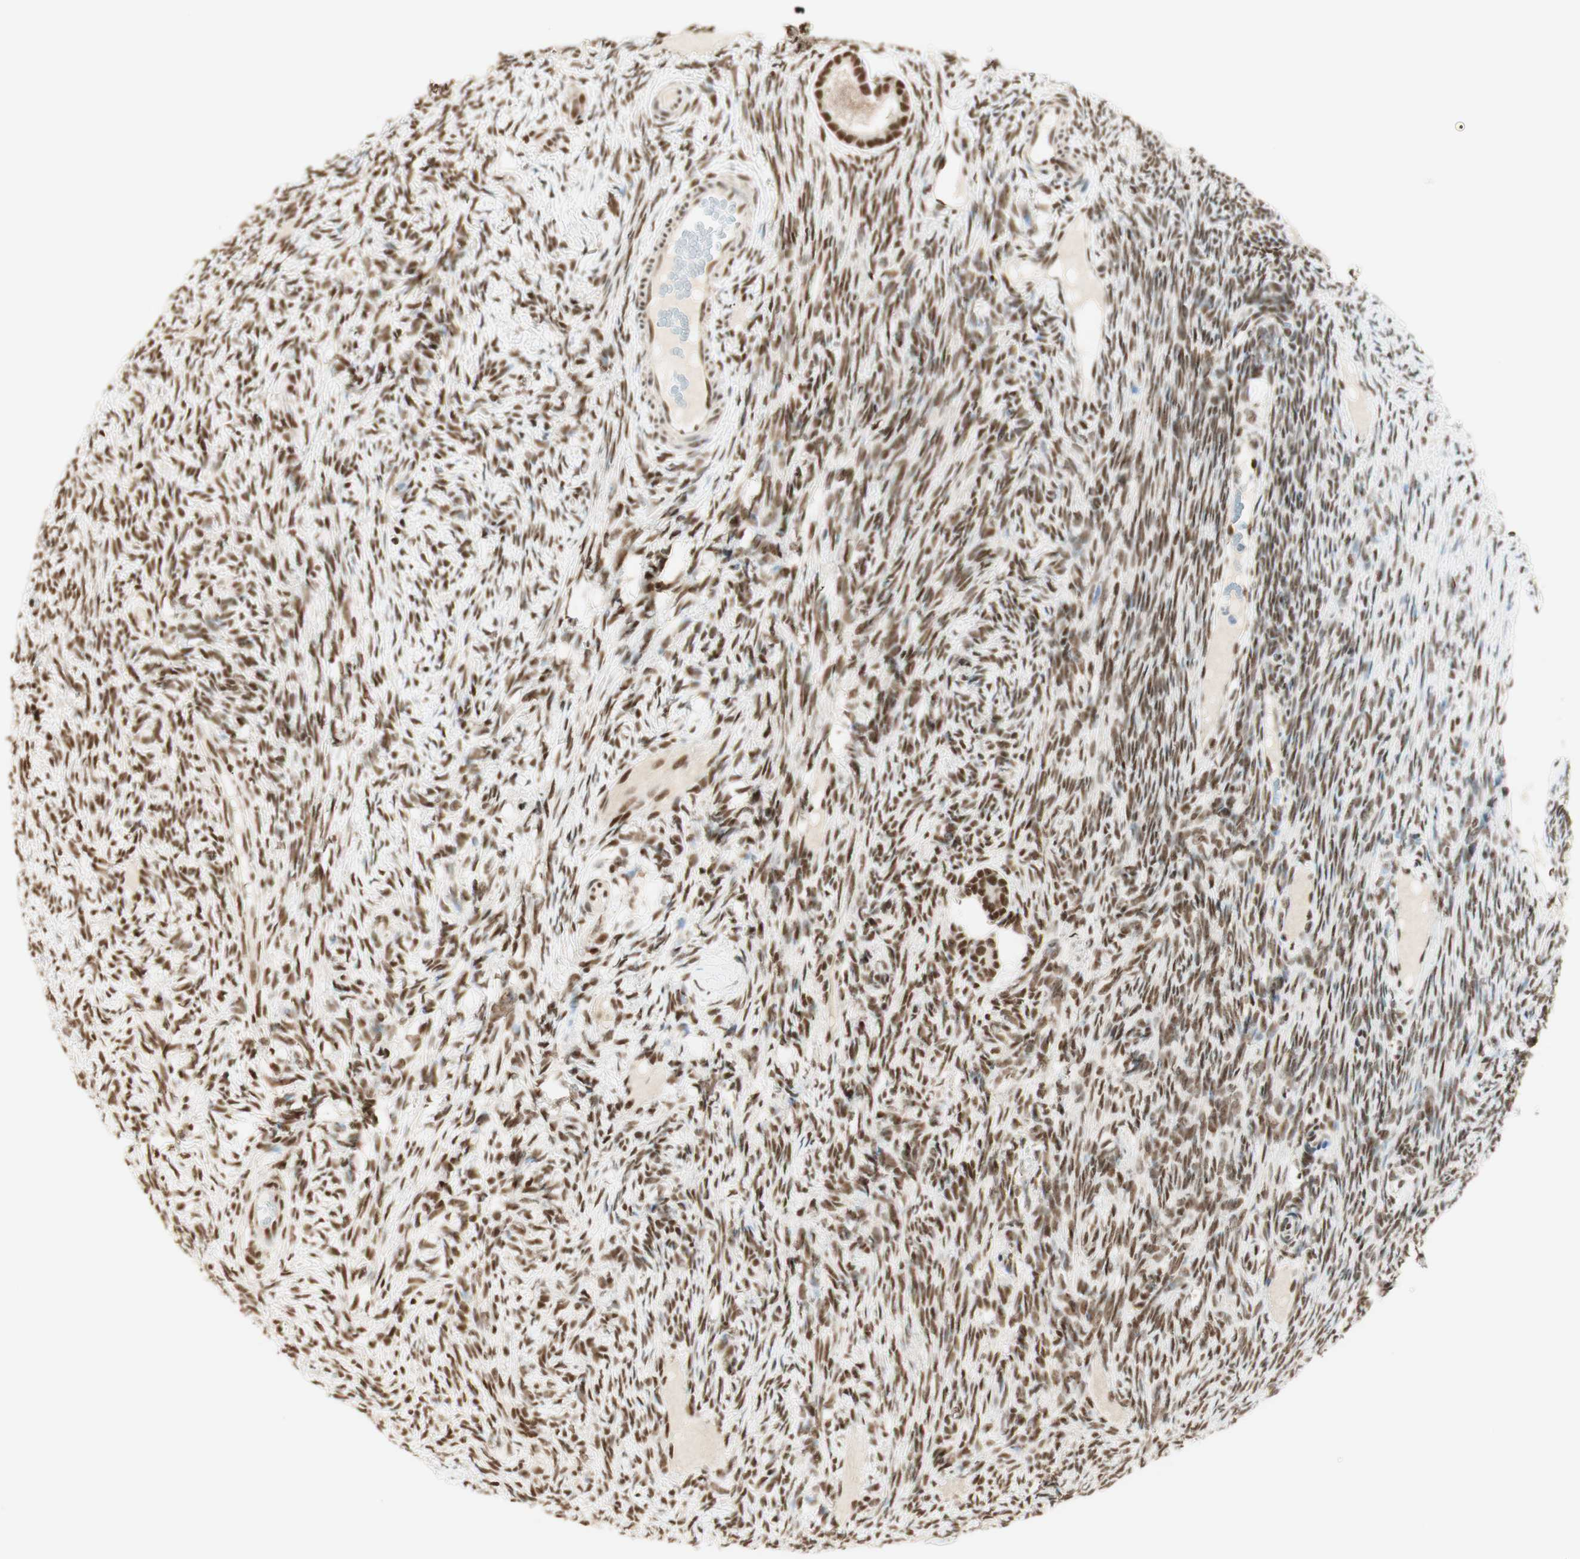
{"staining": {"intensity": "strong", "quantity": ">75%", "location": "nuclear"}, "tissue": "ovary", "cell_type": "Follicle cells", "image_type": "normal", "snomed": [{"axis": "morphology", "description": "Normal tissue, NOS"}, {"axis": "topography", "description": "Ovary"}], "caption": "Protein analysis of normal ovary exhibits strong nuclear positivity in approximately >75% of follicle cells.", "gene": "ZNF782", "patient": {"sex": "female", "age": 33}}